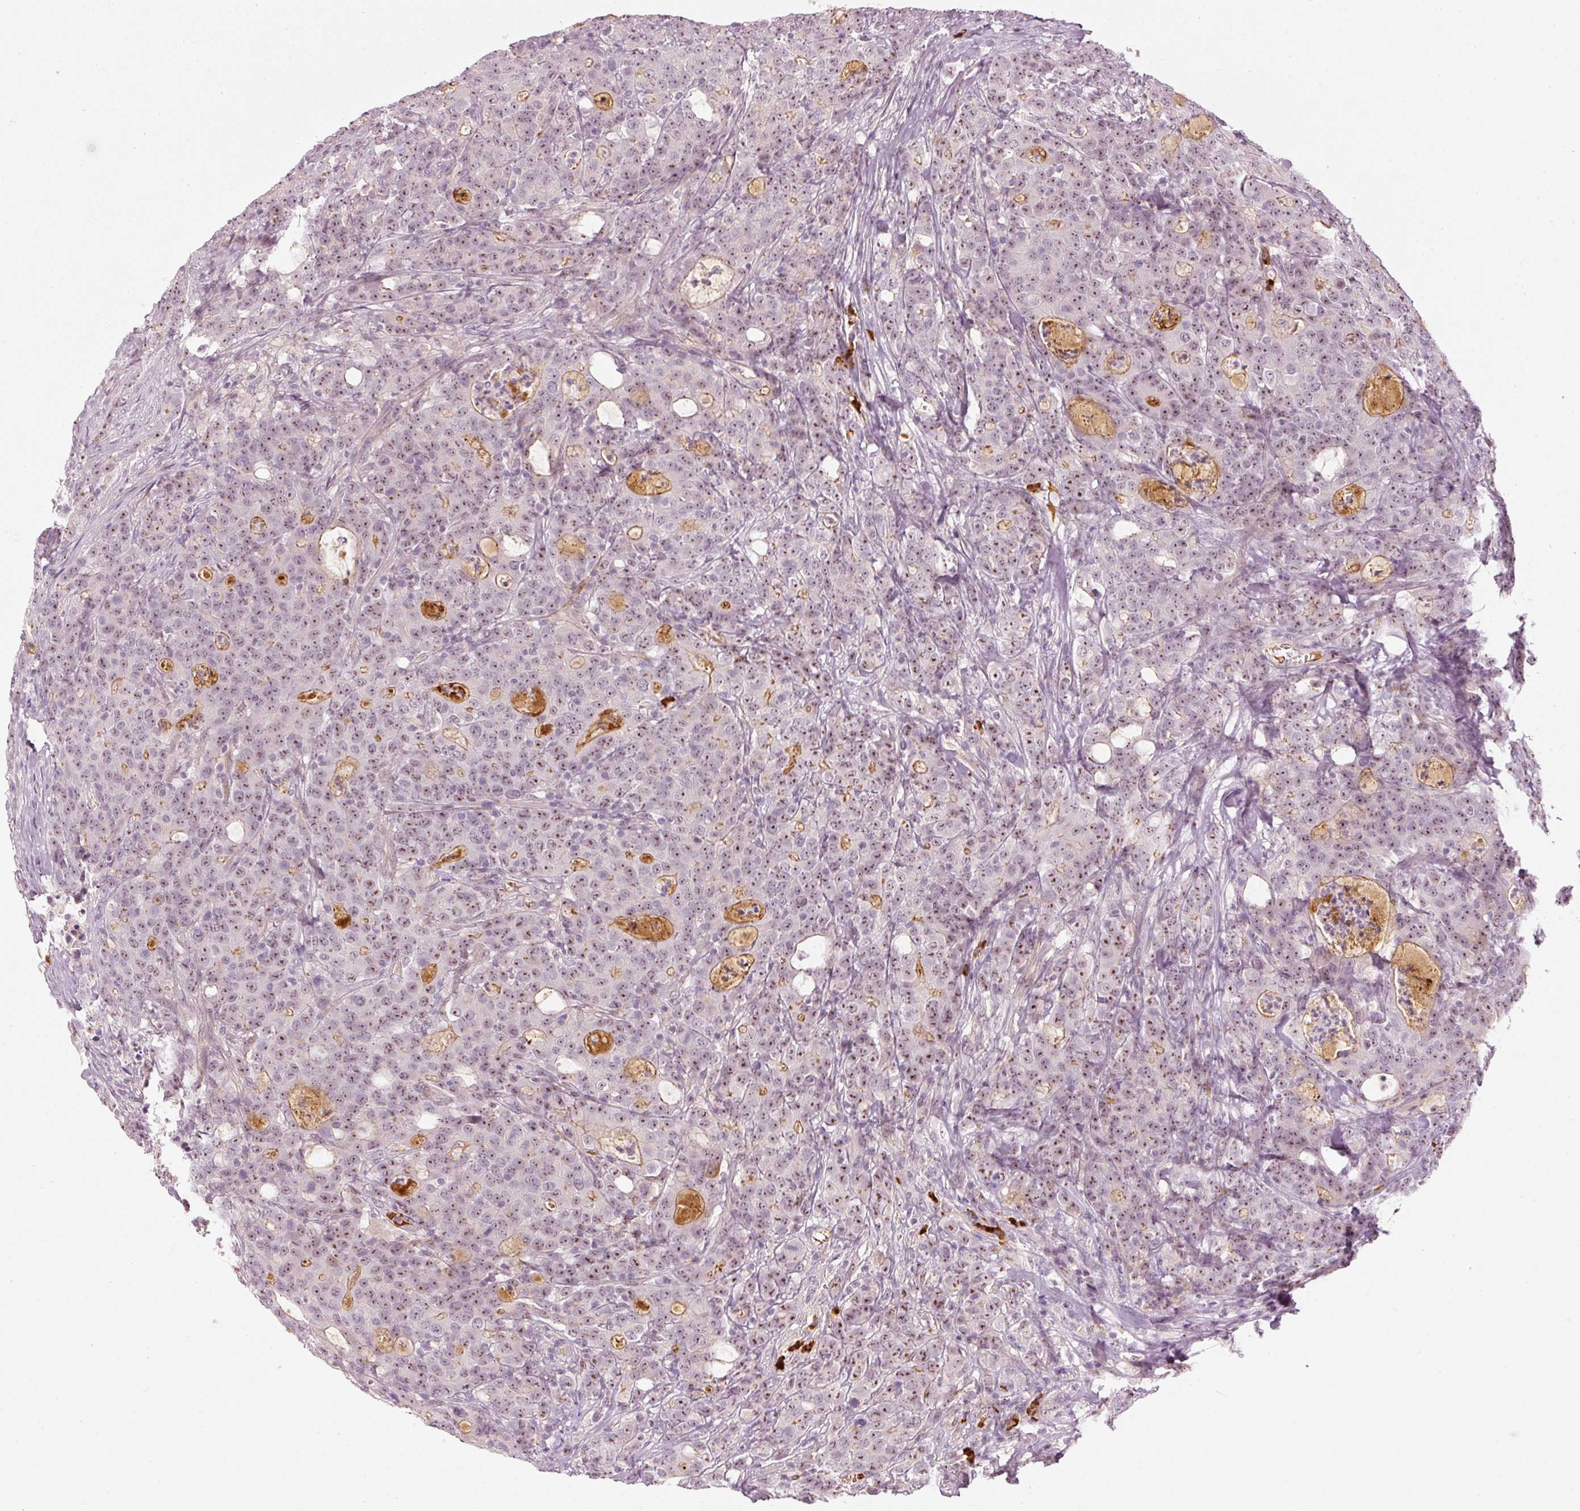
{"staining": {"intensity": "moderate", "quantity": ">75%", "location": "nuclear"}, "tissue": "colorectal cancer", "cell_type": "Tumor cells", "image_type": "cancer", "snomed": [{"axis": "morphology", "description": "Adenocarcinoma, NOS"}, {"axis": "topography", "description": "Colon"}], "caption": "Colorectal adenocarcinoma tissue exhibits moderate nuclear positivity in approximately >75% of tumor cells, visualized by immunohistochemistry.", "gene": "VCAM1", "patient": {"sex": "male", "age": 83}}